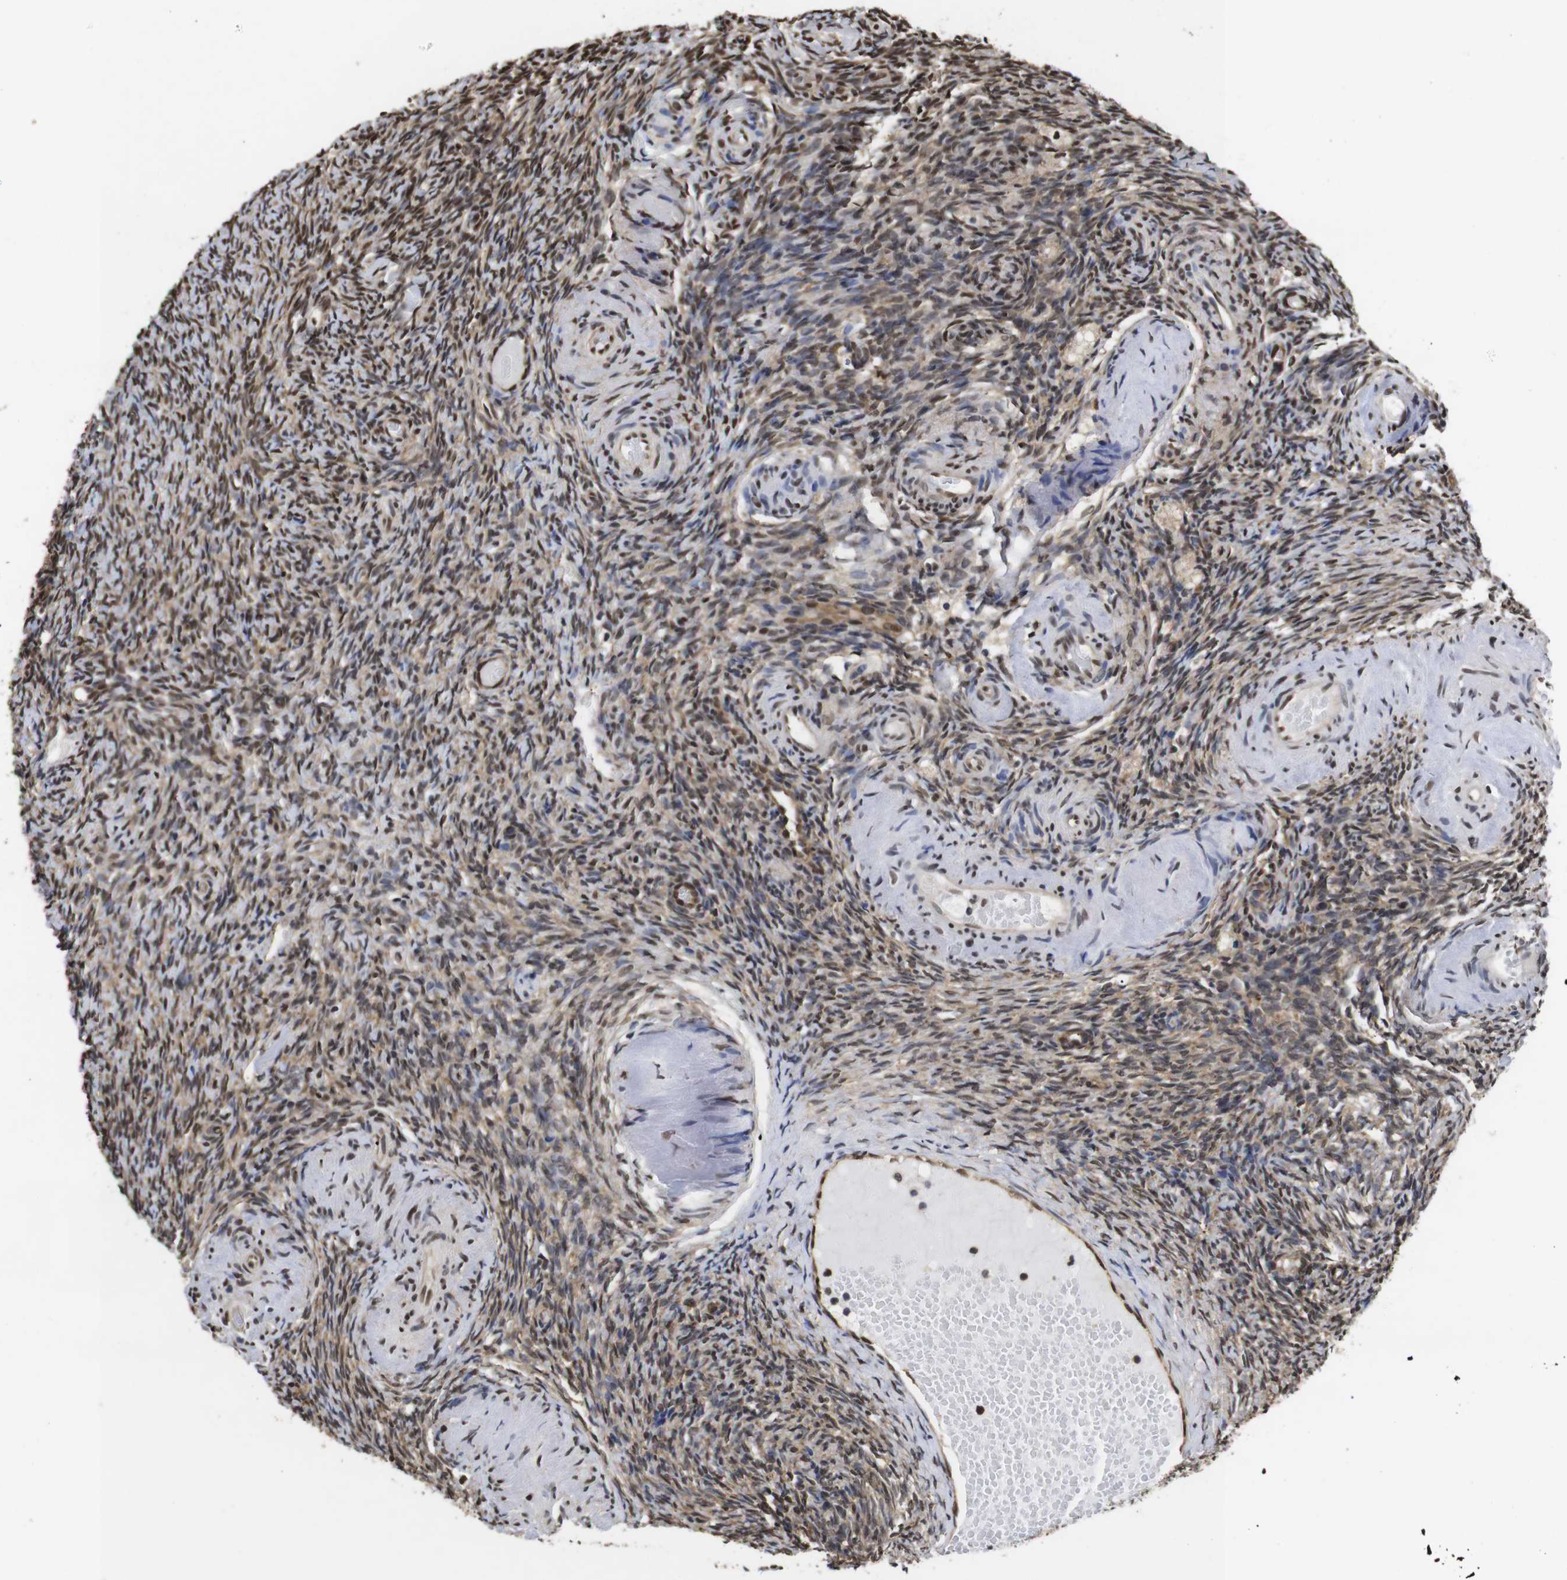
{"staining": {"intensity": "moderate", "quantity": "25%-75%", "location": "cytoplasmic/membranous,nuclear"}, "tissue": "ovary", "cell_type": "Ovarian stroma cells", "image_type": "normal", "snomed": [{"axis": "morphology", "description": "Normal tissue, NOS"}, {"axis": "topography", "description": "Ovary"}], "caption": "This micrograph displays normal ovary stained with immunohistochemistry (IHC) to label a protein in brown. The cytoplasmic/membranous,nuclear of ovarian stroma cells show moderate positivity for the protein. Nuclei are counter-stained blue.", "gene": "SUMO3", "patient": {"sex": "female", "age": 60}}